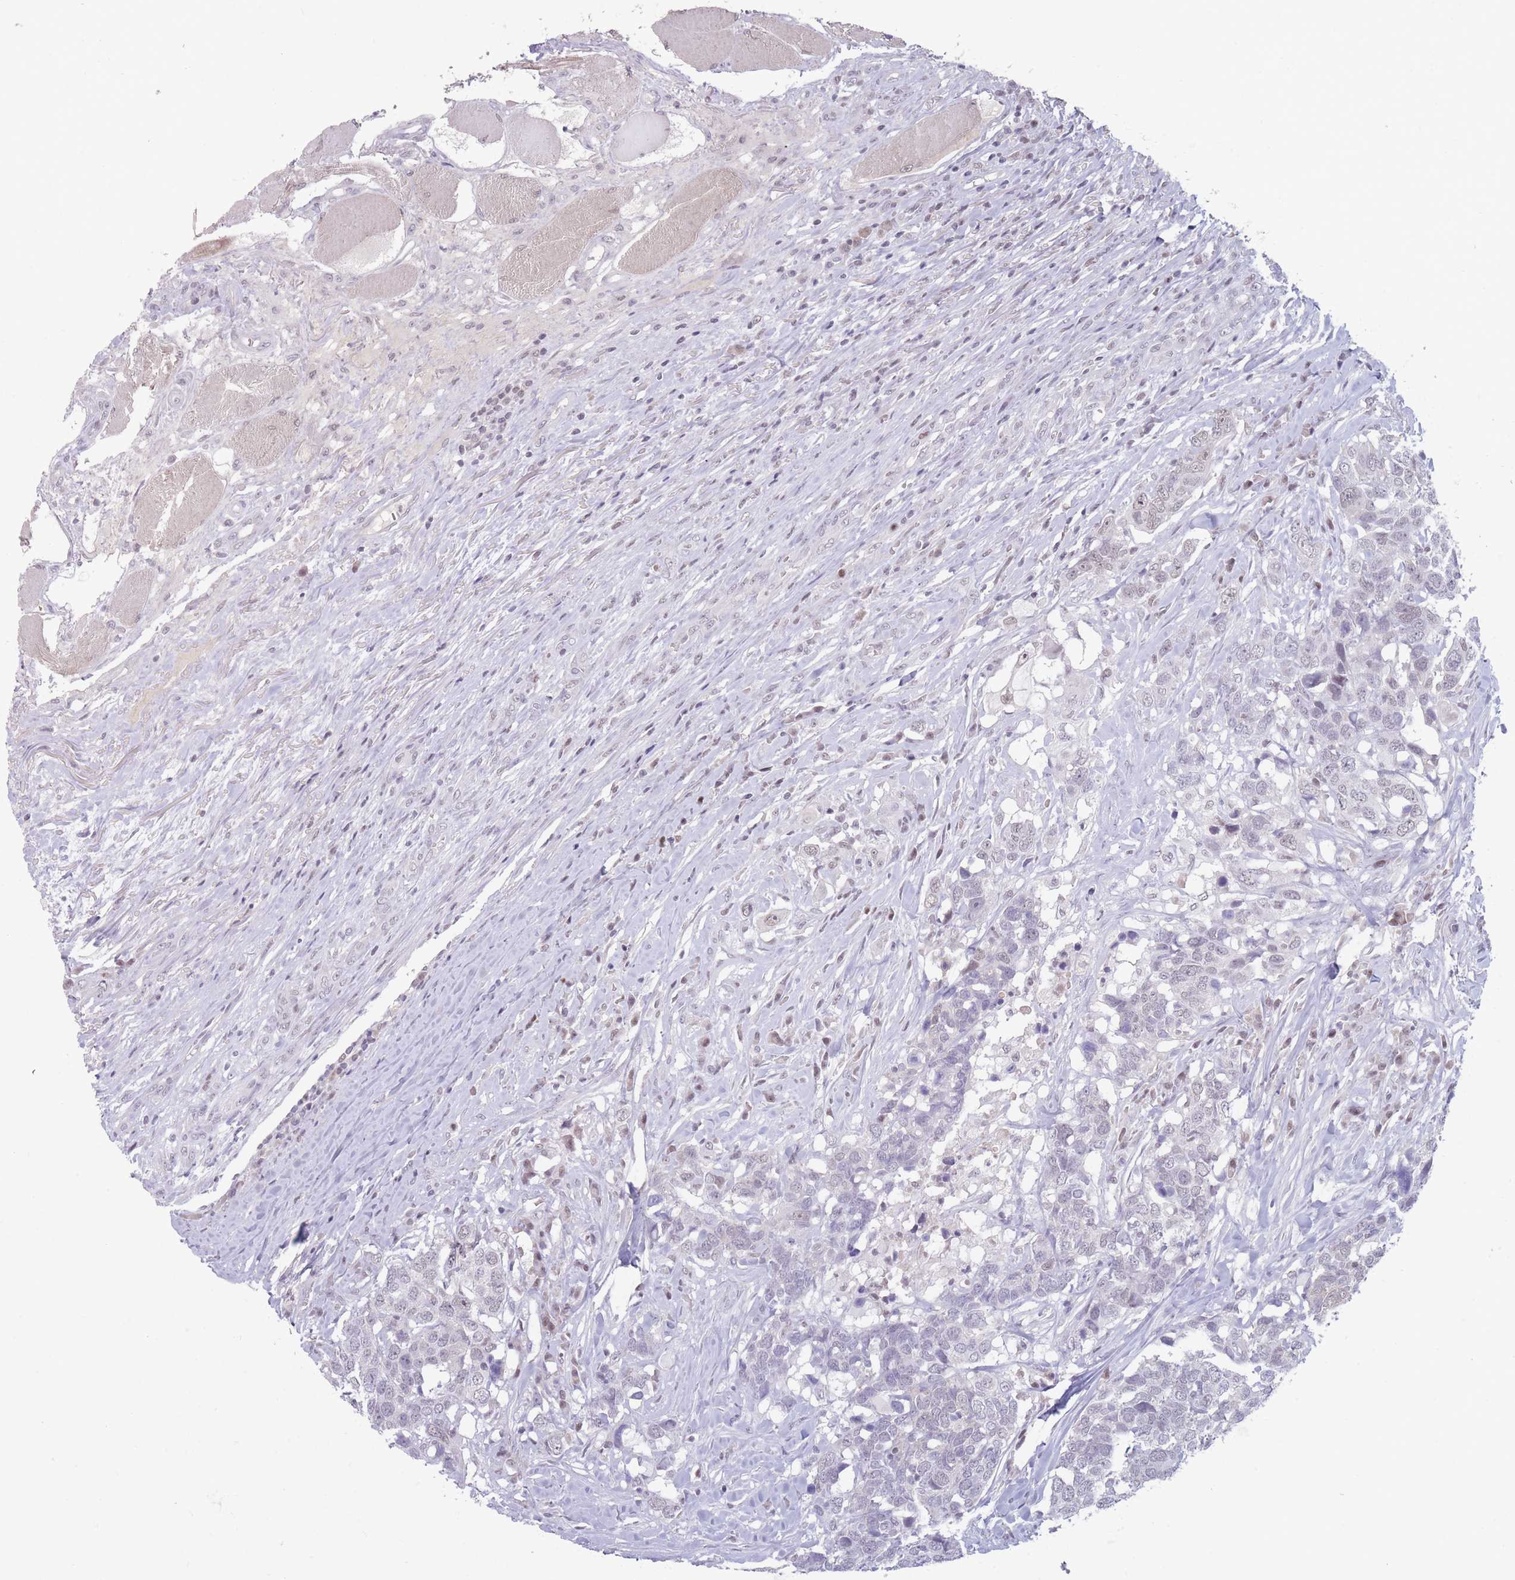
{"staining": {"intensity": "negative", "quantity": "none", "location": "none"}, "tissue": "head and neck cancer", "cell_type": "Tumor cells", "image_type": "cancer", "snomed": [{"axis": "morphology", "description": "Squamous cell carcinoma, NOS"}, {"axis": "topography", "description": "Head-Neck"}], "caption": "A histopathology image of head and neck cancer (squamous cell carcinoma) stained for a protein reveals no brown staining in tumor cells.", "gene": "ARID3B", "patient": {"sex": "male", "age": 66}}